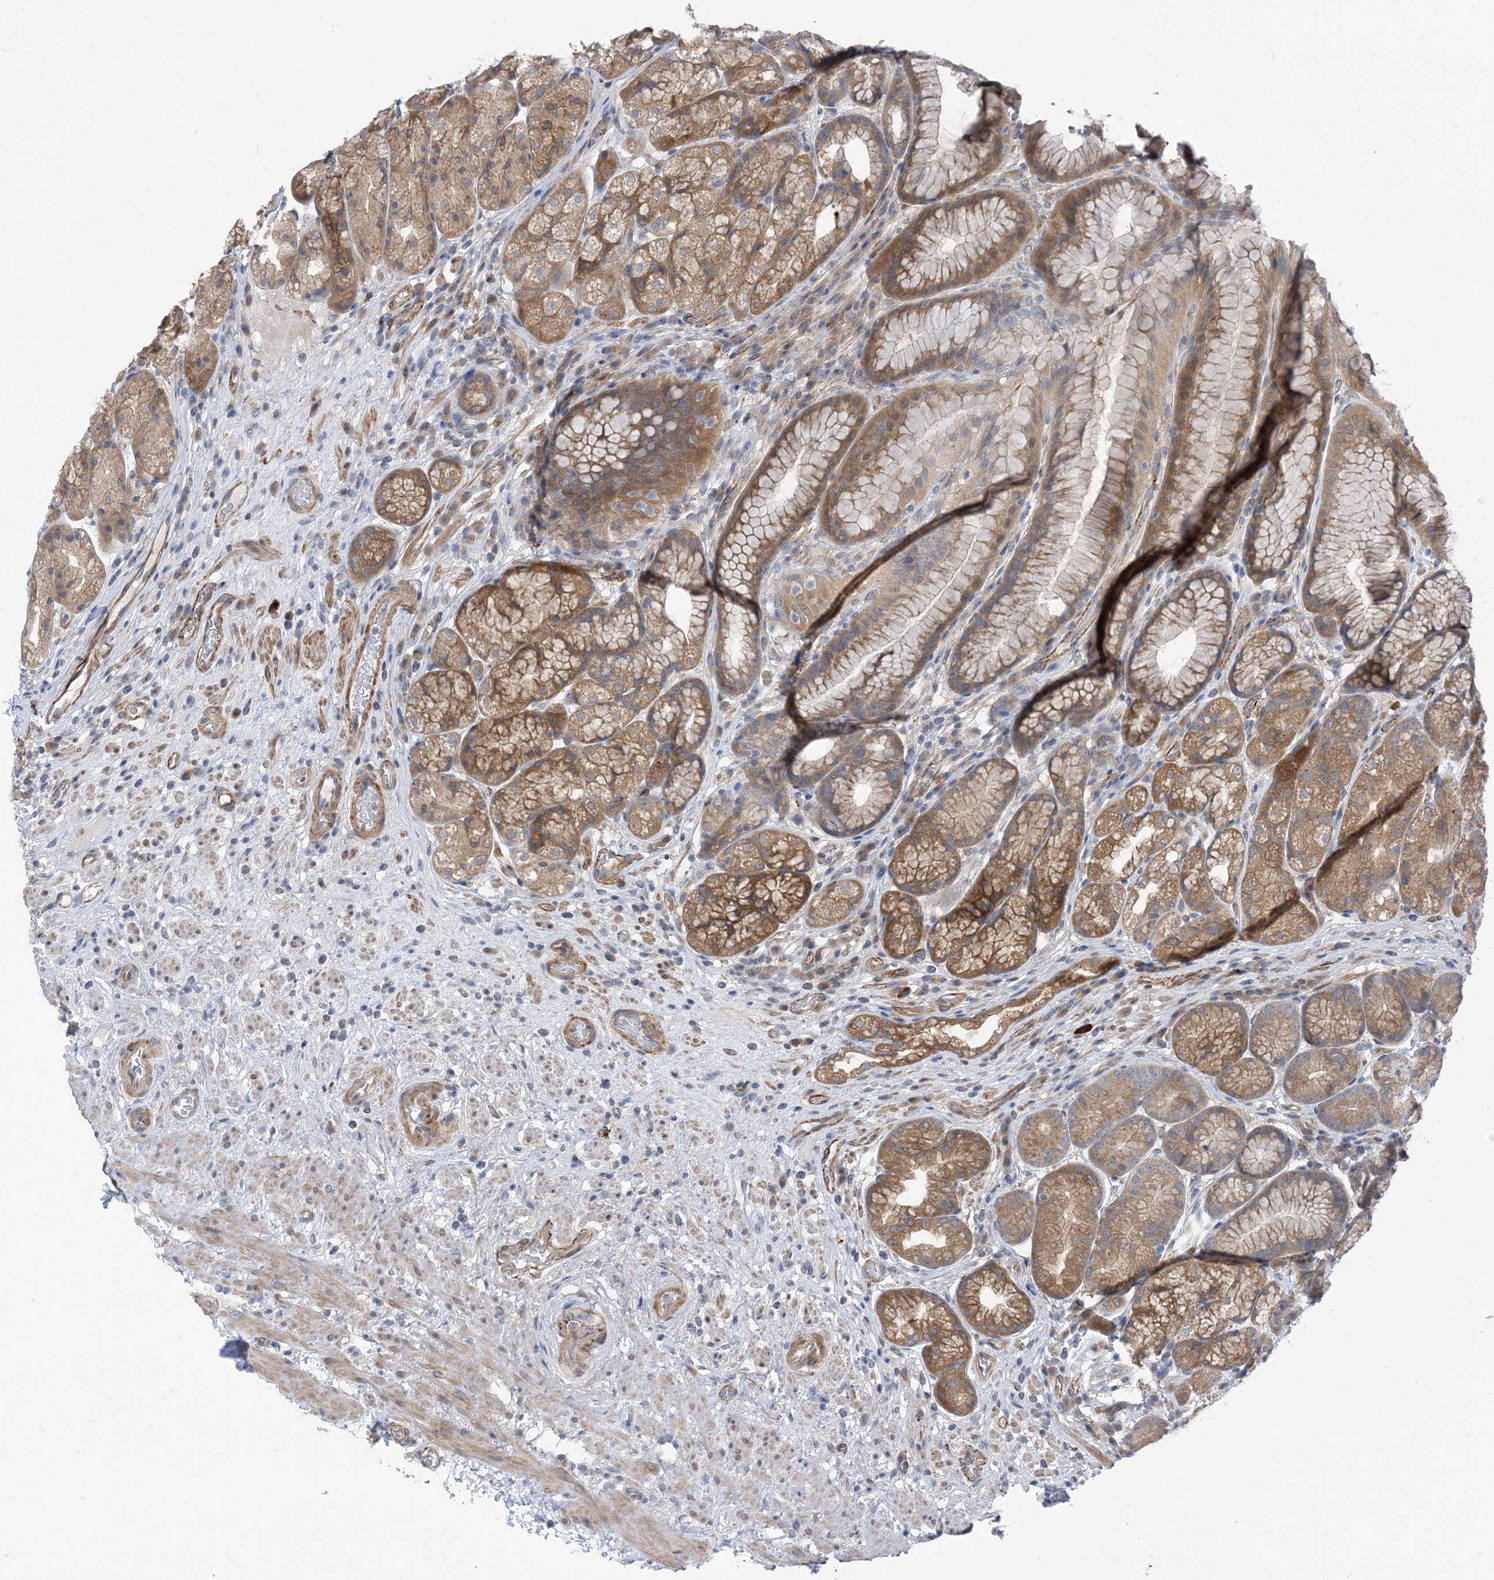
{"staining": {"intensity": "moderate", "quantity": "25%-75%", "location": "cytoplasmic/membranous"}, "tissue": "stomach", "cell_type": "Glandular cells", "image_type": "normal", "snomed": [{"axis": "morphology", "description": "Normal tissue, NOS"}, {"axis": "topography", "description": "Stomach"}], "caption": "About 25%-75% of glandular cells in unremarkable human stomach display moderate cytoplasmic/membranous protein expression as visualized by brown immunohistochemical staining.", "gene": "PLEKHA3", "patient": {"sex": "male", "age": 57}}